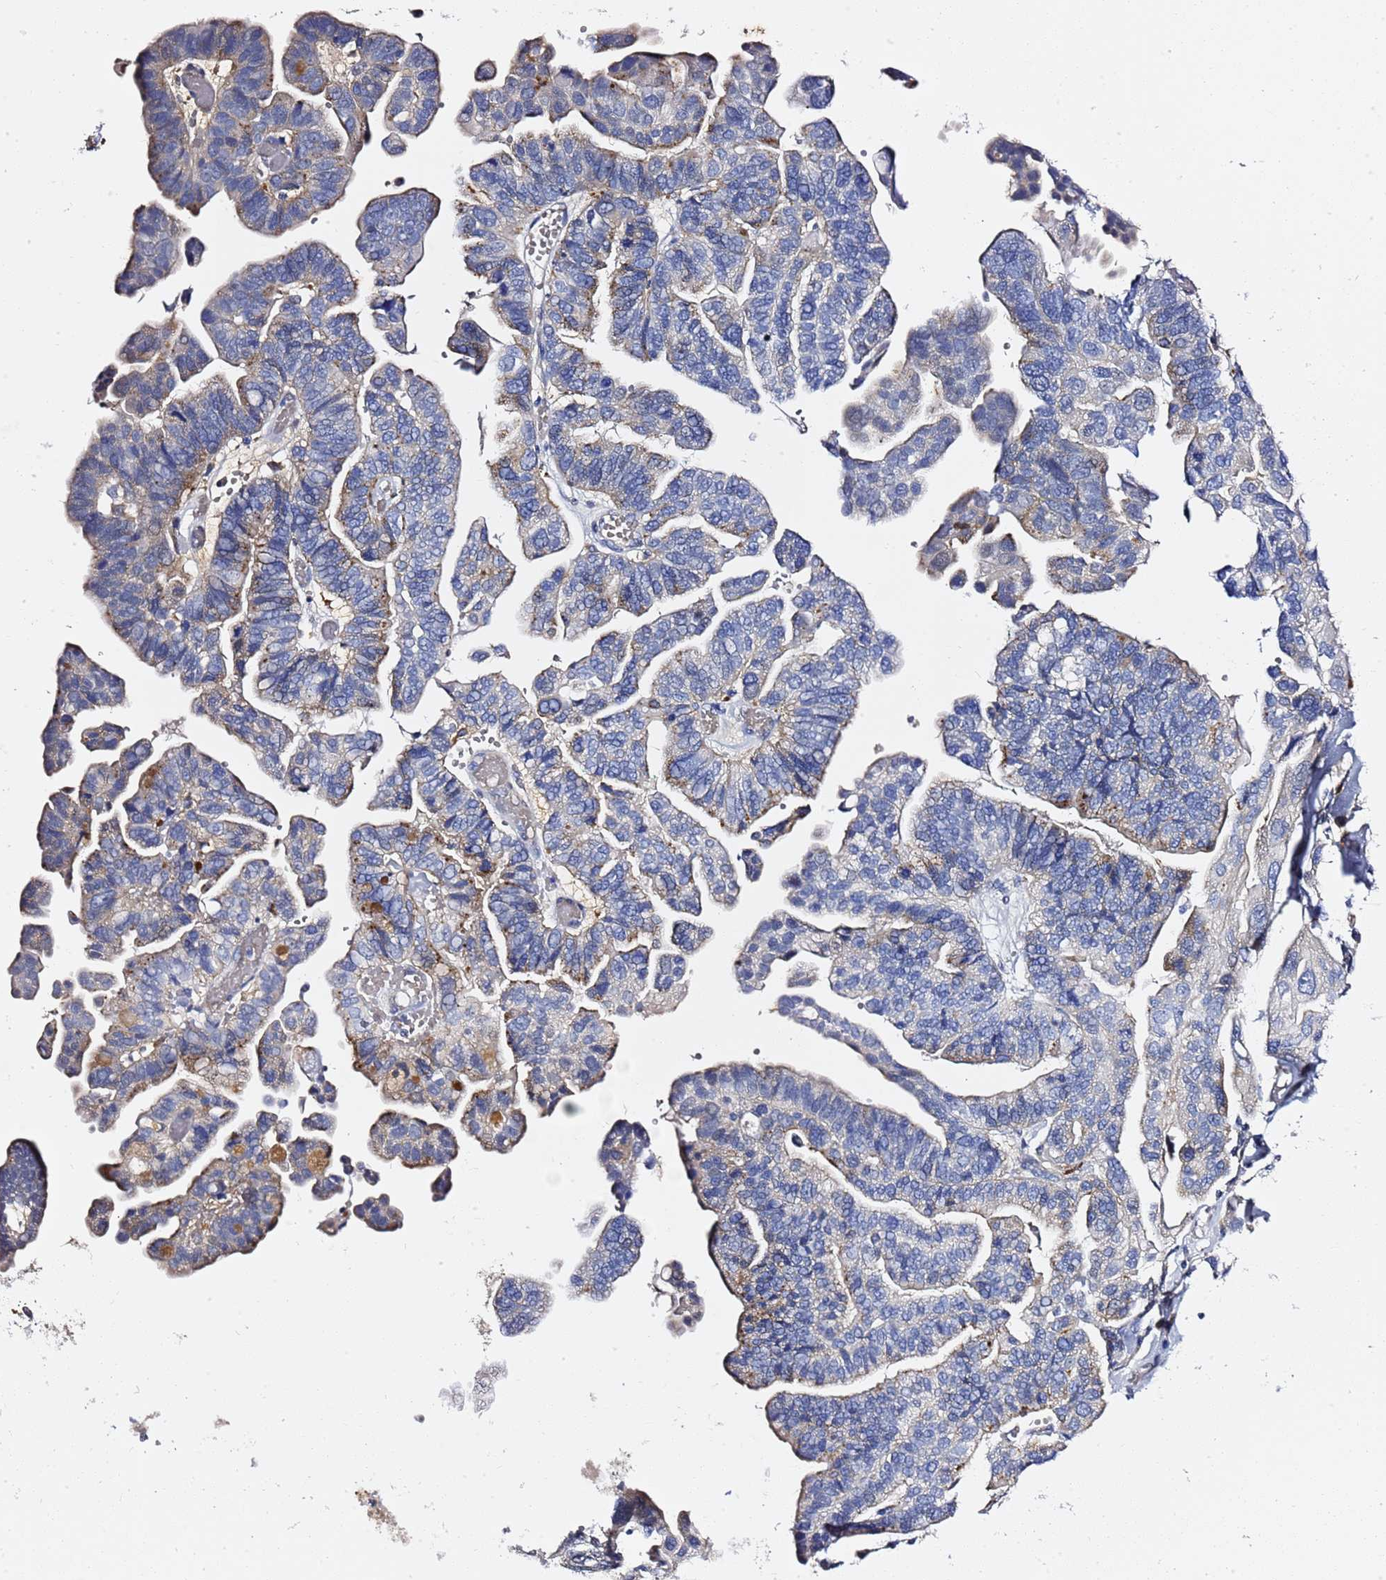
{"staining": {"intensity": "moderate", "quantity": "<25%", "location": "cytoplasmic/membranous"}, "tissue": "ovarian cancer", "cell_type": "Tumor cells", "image_type": "cancer", "snomed": [{"axis": "morphology", "description": "Cystadenocarcinoma, serous, NOS"}, {"axis": "topography", "description": "Ovary"}], "caption": "Immunohistochemical staining of serous cystadenocarcinoma (ovarian) displays low levels of moderate cytoplasmic/membranous expression in approximately <25% of tumor cells. (Brightfield microscopy of DAB IHC at high magnification).", "gene": "NAT2", "patient": {"sex": "female", "age": 56}}